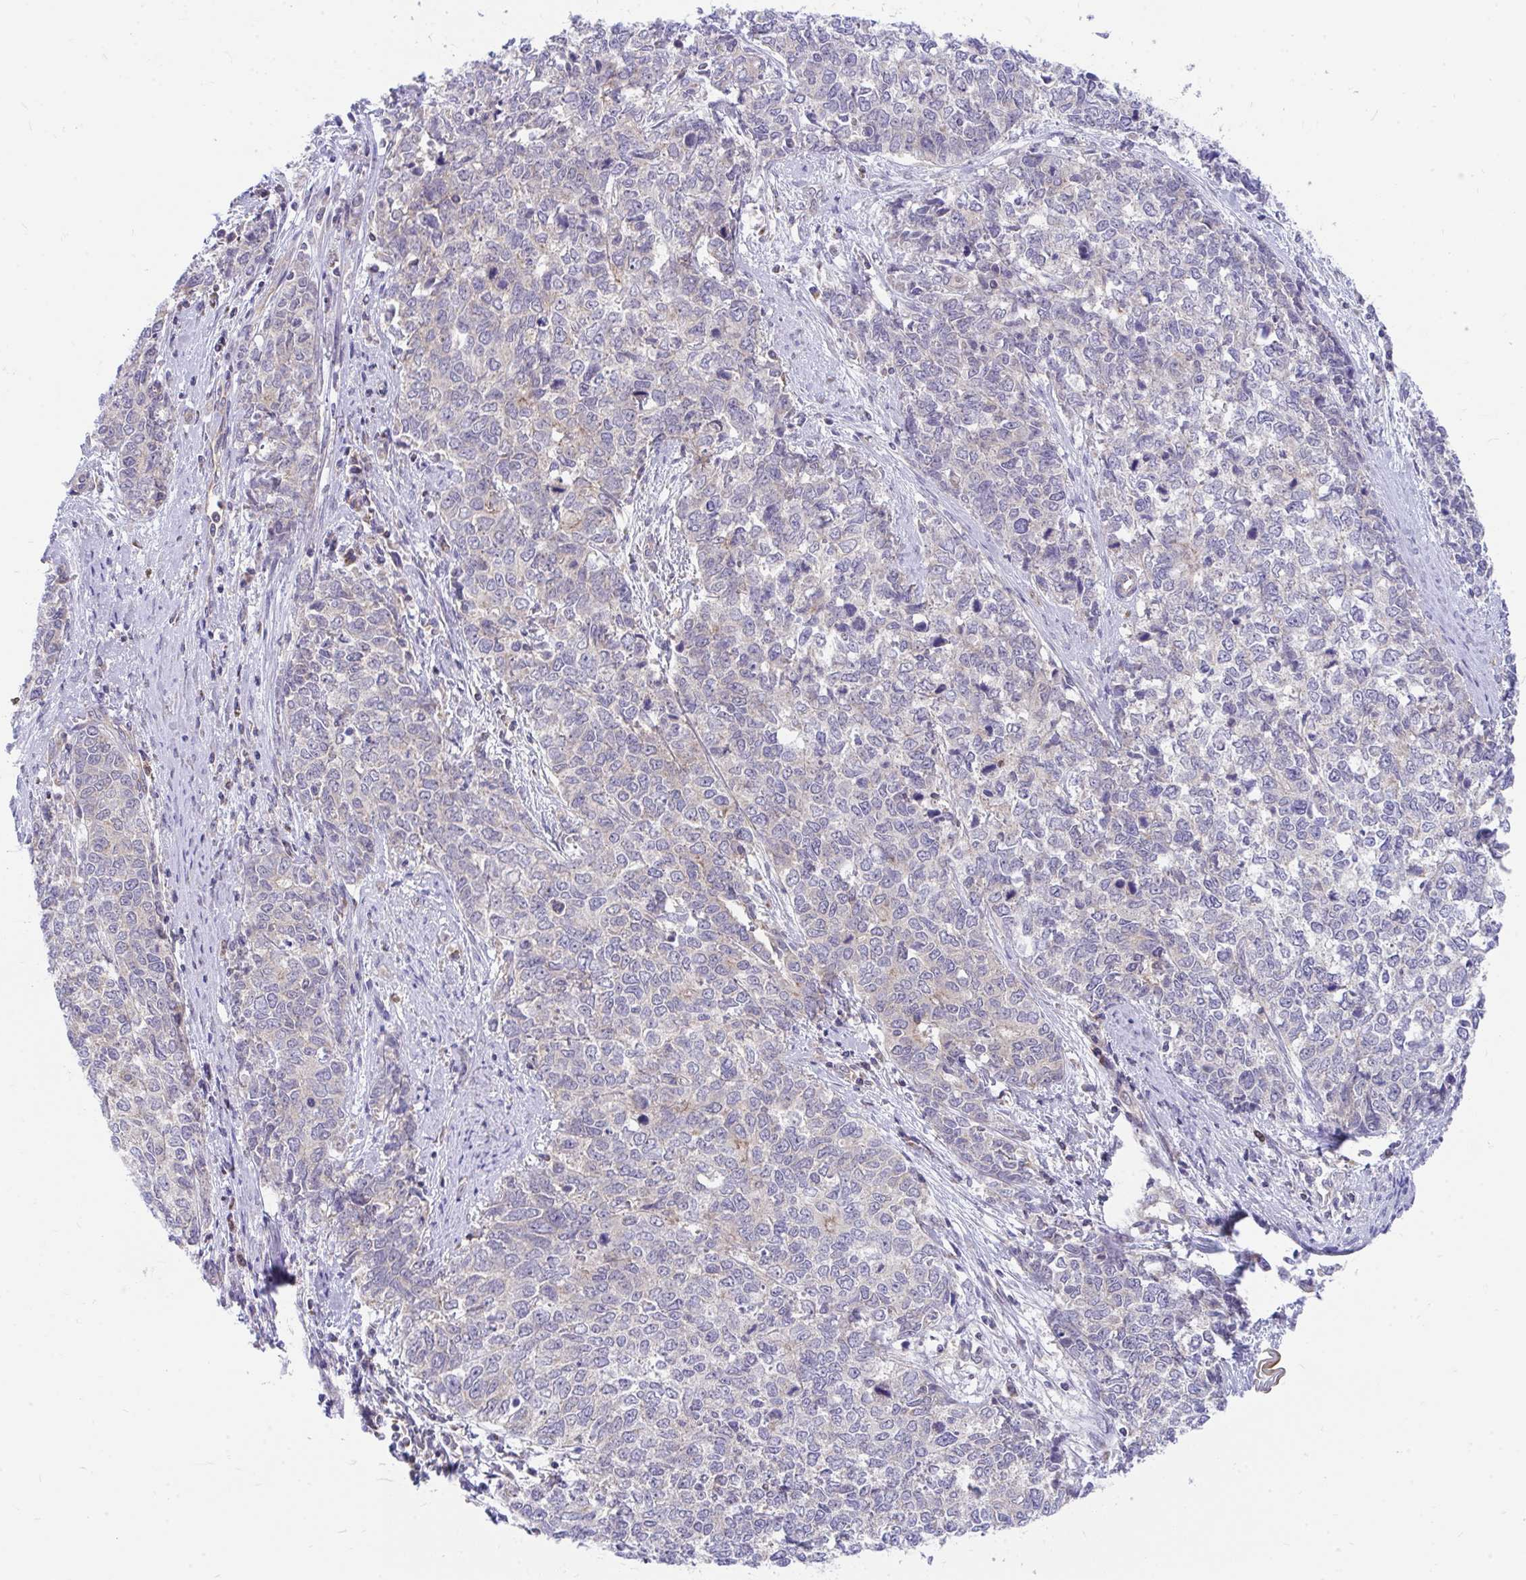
{"staining": {"intensity": "negative", "quantity": "none", "location": "none"}, "tissue": "cervical cancer", "cell_type": "Tumor cells", "image_type": "cancer", "snomed": [{"axis": "morphology", "description": "Adenocarcinoma, NOS"}, {"axis": "topography", "description": "Cervix"}], "caption": "Immunohistochemistry (IHC) of human cervical cancer demonstrates no positivity in tumor cells.", "gene": "FHIP1B", "patient": {"sex": "female", "age": 63}}